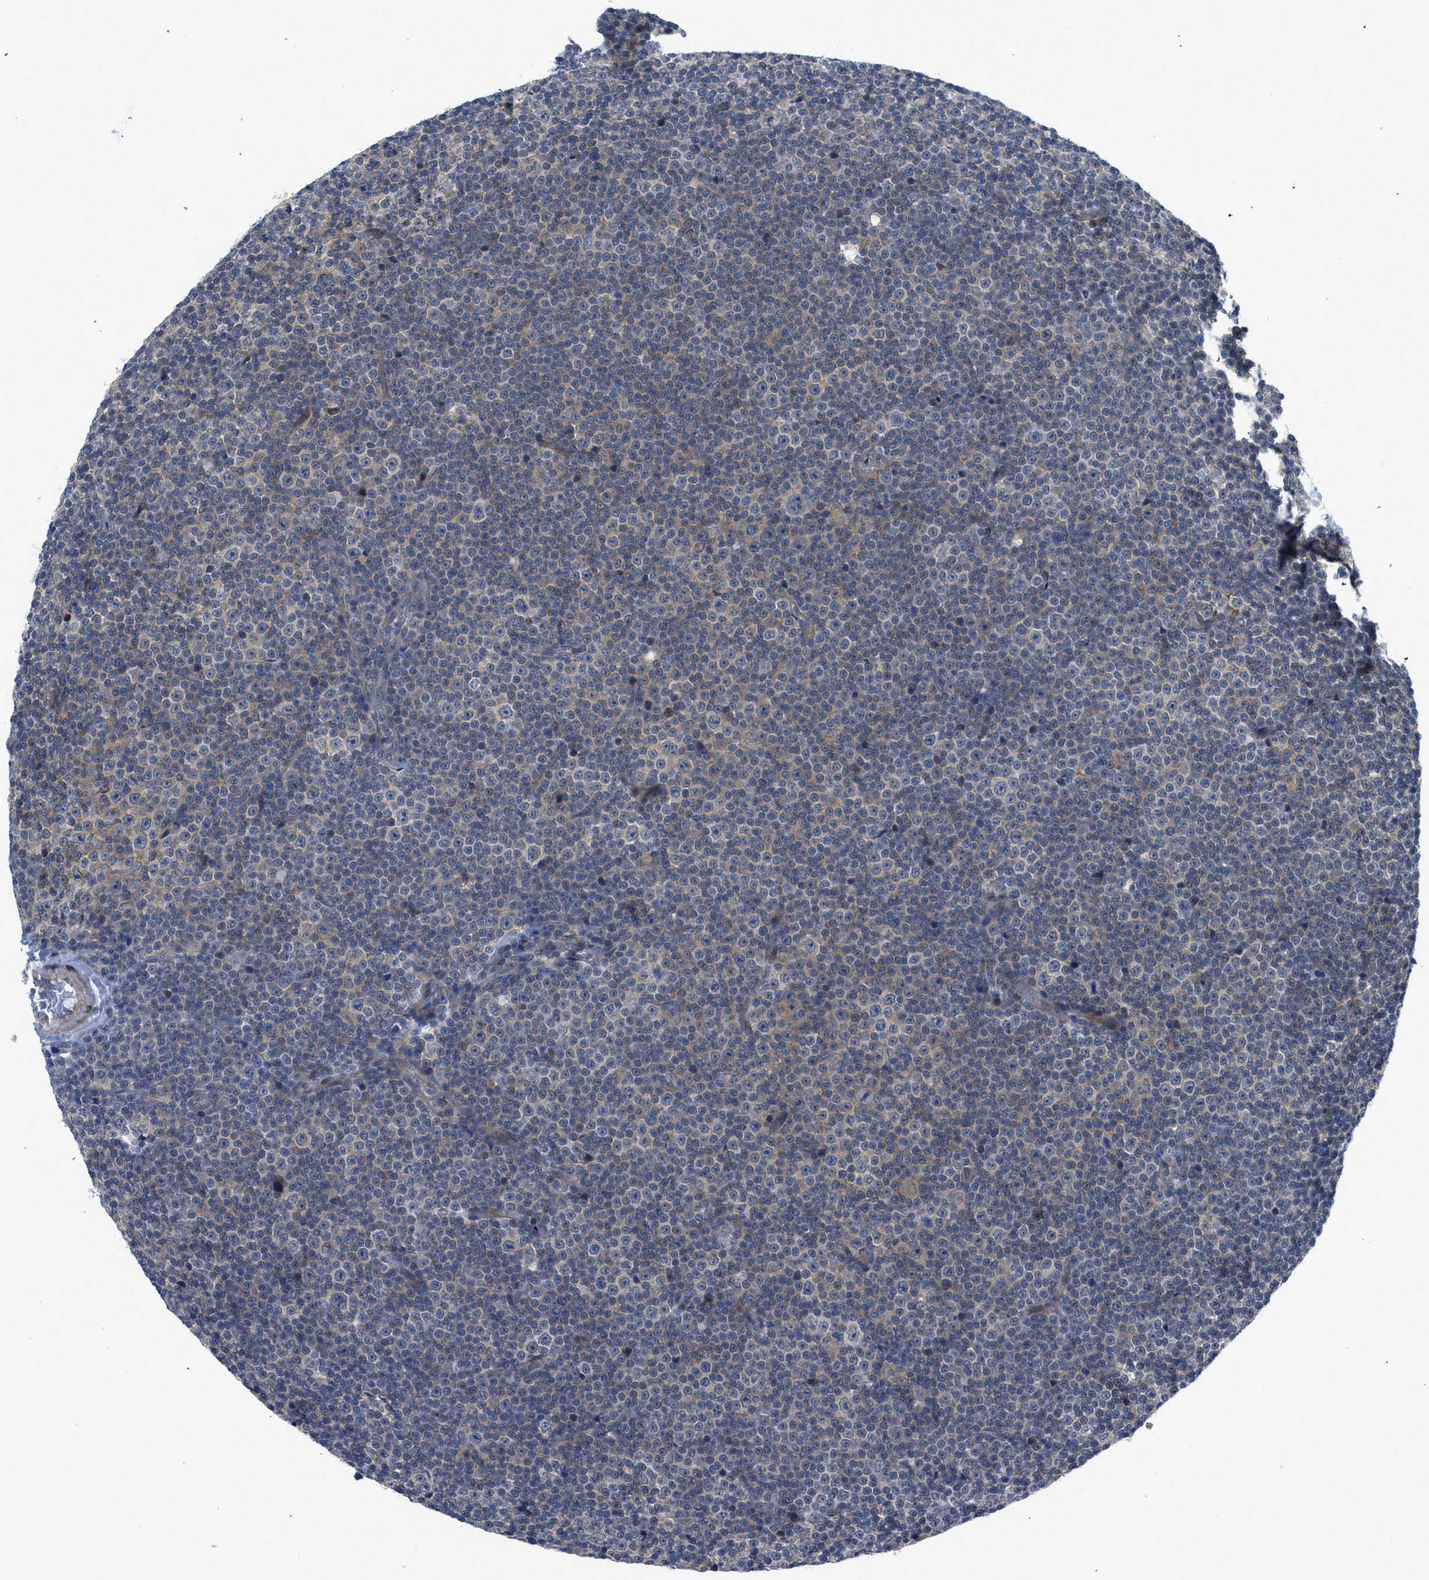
{"staining": {"intensity": "negative", "quantity": "none", "location": "none"}, "tissue": "lymphoma", "cell_type": "Tumor cells", "image_type": "cancer", "snomed": [{"axis": "morphology", "description": "Malignant lymphoma, non-Hodgkin's type, Low grade"}, {"axis": "topography", "description": "Lymph node"}], "caption": "A micrograph of human lymphoma is negative for staining in tumor cells.", "gene": "PANX1", "patient": {"sex": "female", "age": 67}}